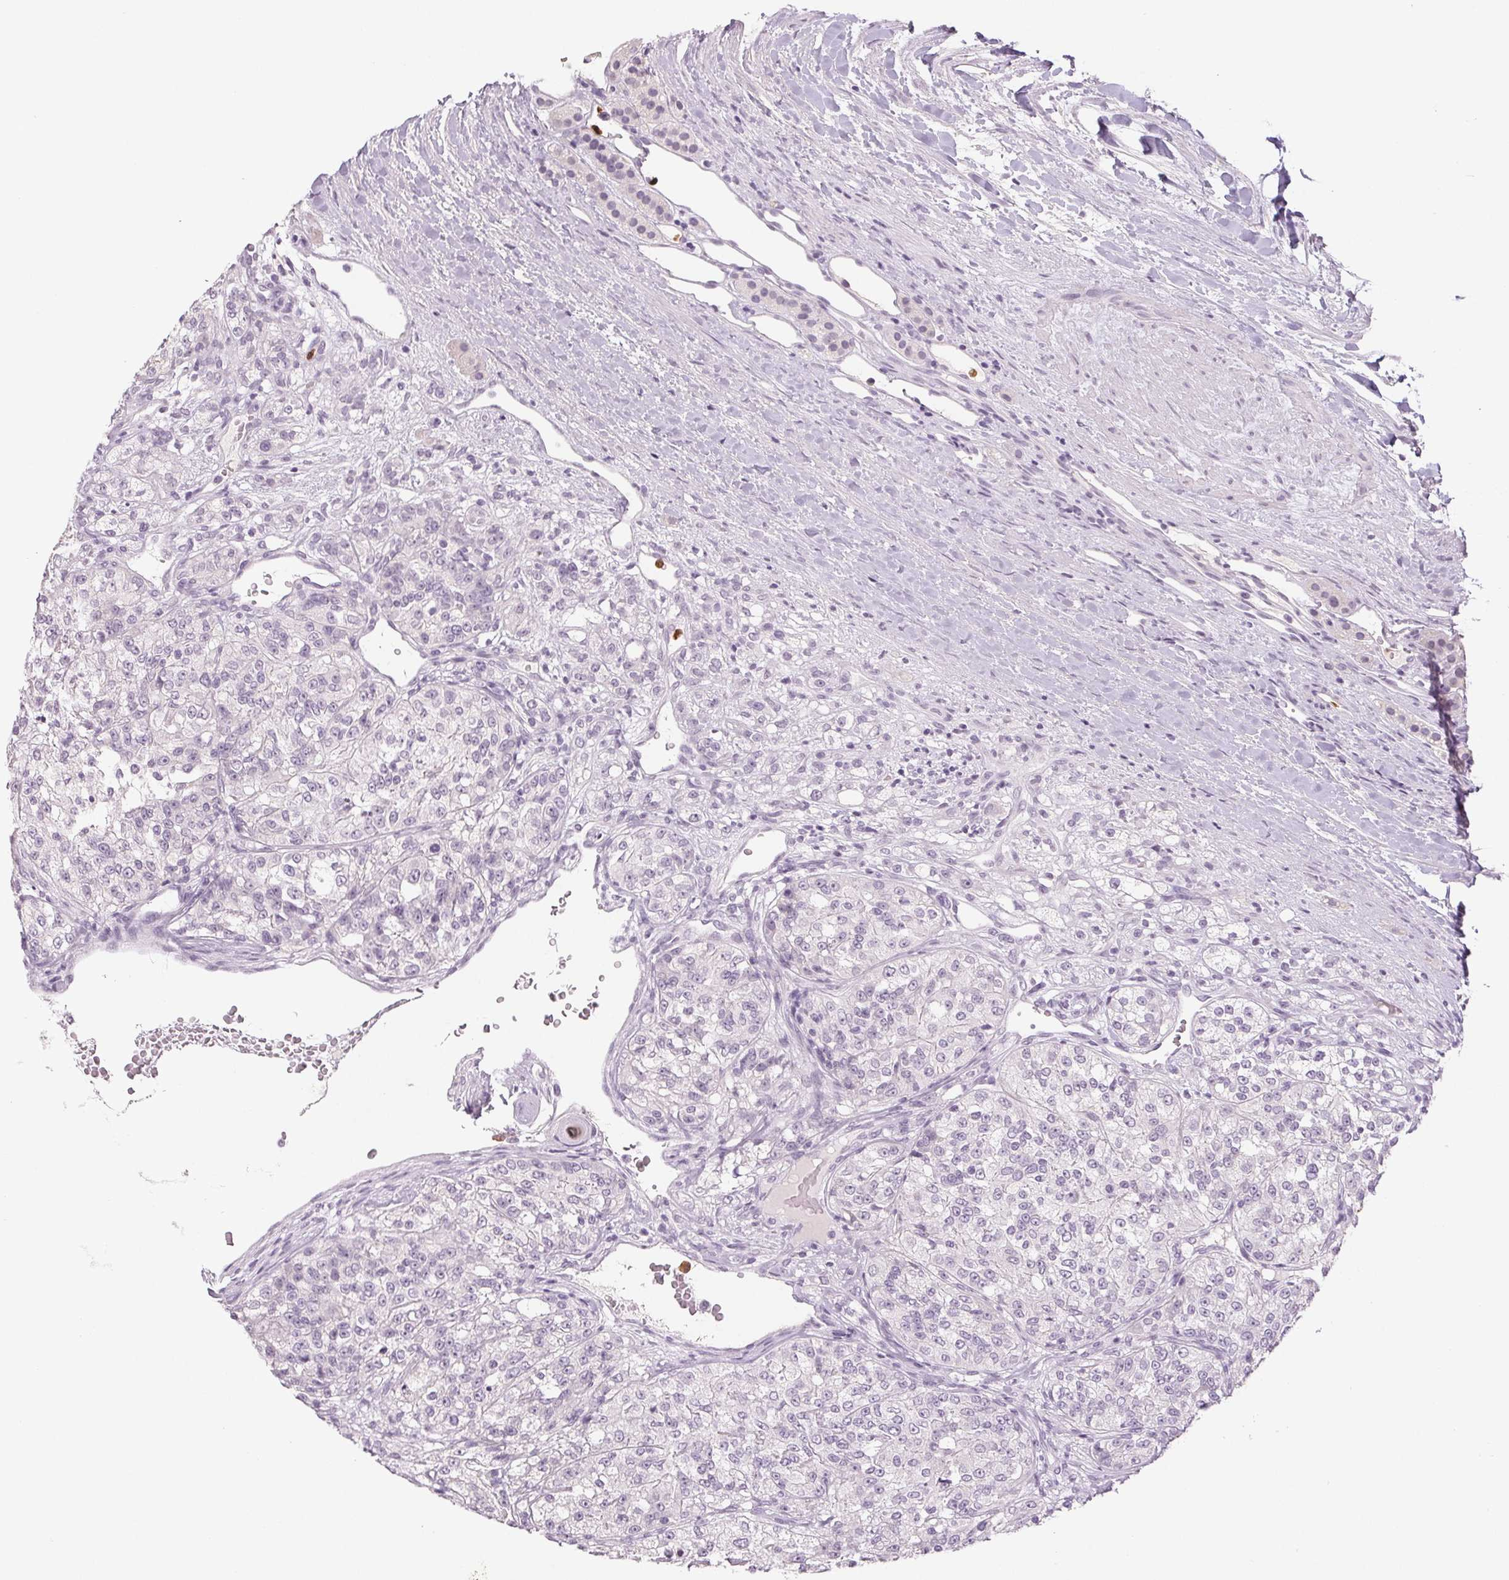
{"staining": {"intensity": "negative", "quantity": "none", "location": "none"}, "tissue": "renal cancer", "cell_type": "Tumor cells", "image_type": "cancer", "snomed": [{"axis": "morphology", "description": "Adenocarcinoma, NOS"}, {"axis": "topography", "description": "Kidney"}], "caption": "This is a photomicrograph of immunohistochemistry staining of renal cancer (adenocarcinoma), which shows no staining in tumor cells. (DAB (3,3'-diaminobenzidine) immunohistochemistry visualized using brightfield microscopy, high magnification).", "gene": "LTF", "patient": {"sex": "female", "age": 63}}